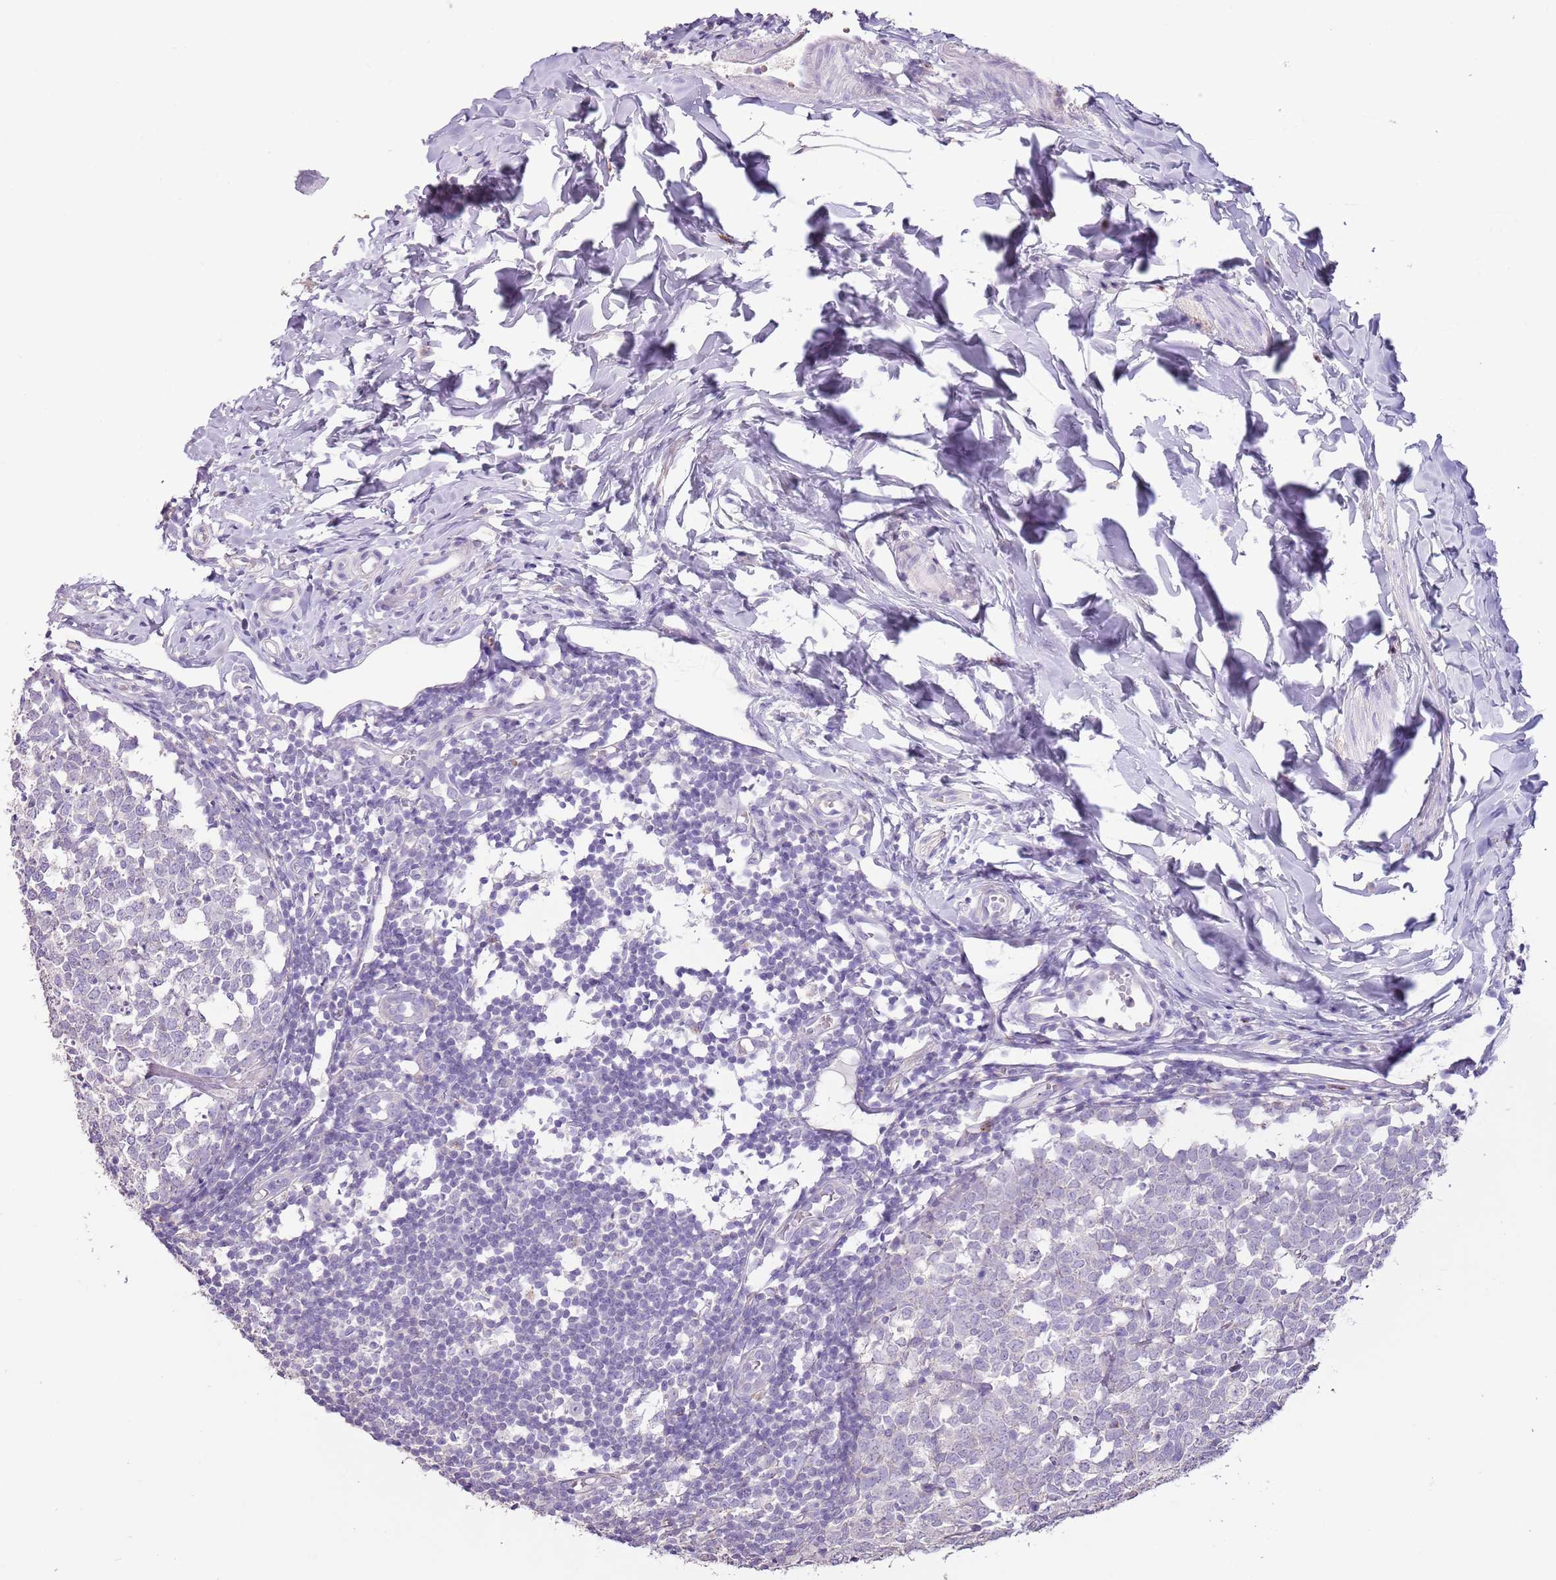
{"staining": {"intensity": "strong", "quantity": "<25%", "location": "cytoplasmic/membranous"}, "tissue": "appendix", "cell_type": "Glandular cells", "image_type": "normal", "snomed": [{"axis": "morphology", "description": "Normal tissue, NOS"}, {"axis": "topography", "description": "Appendix"}], "caption": "Immunohistochemistry (IHC) micrograph of benign appendix: human appendix stained using IHC shows medium levels of strong protein expression localized specifically in the cytoplasmic/membranous of glandular cells, appearing as a cytoplasmic/membranous brown color.", "gene": "BLOC1S2", "patient": {"sex": "male", "age": 14}}